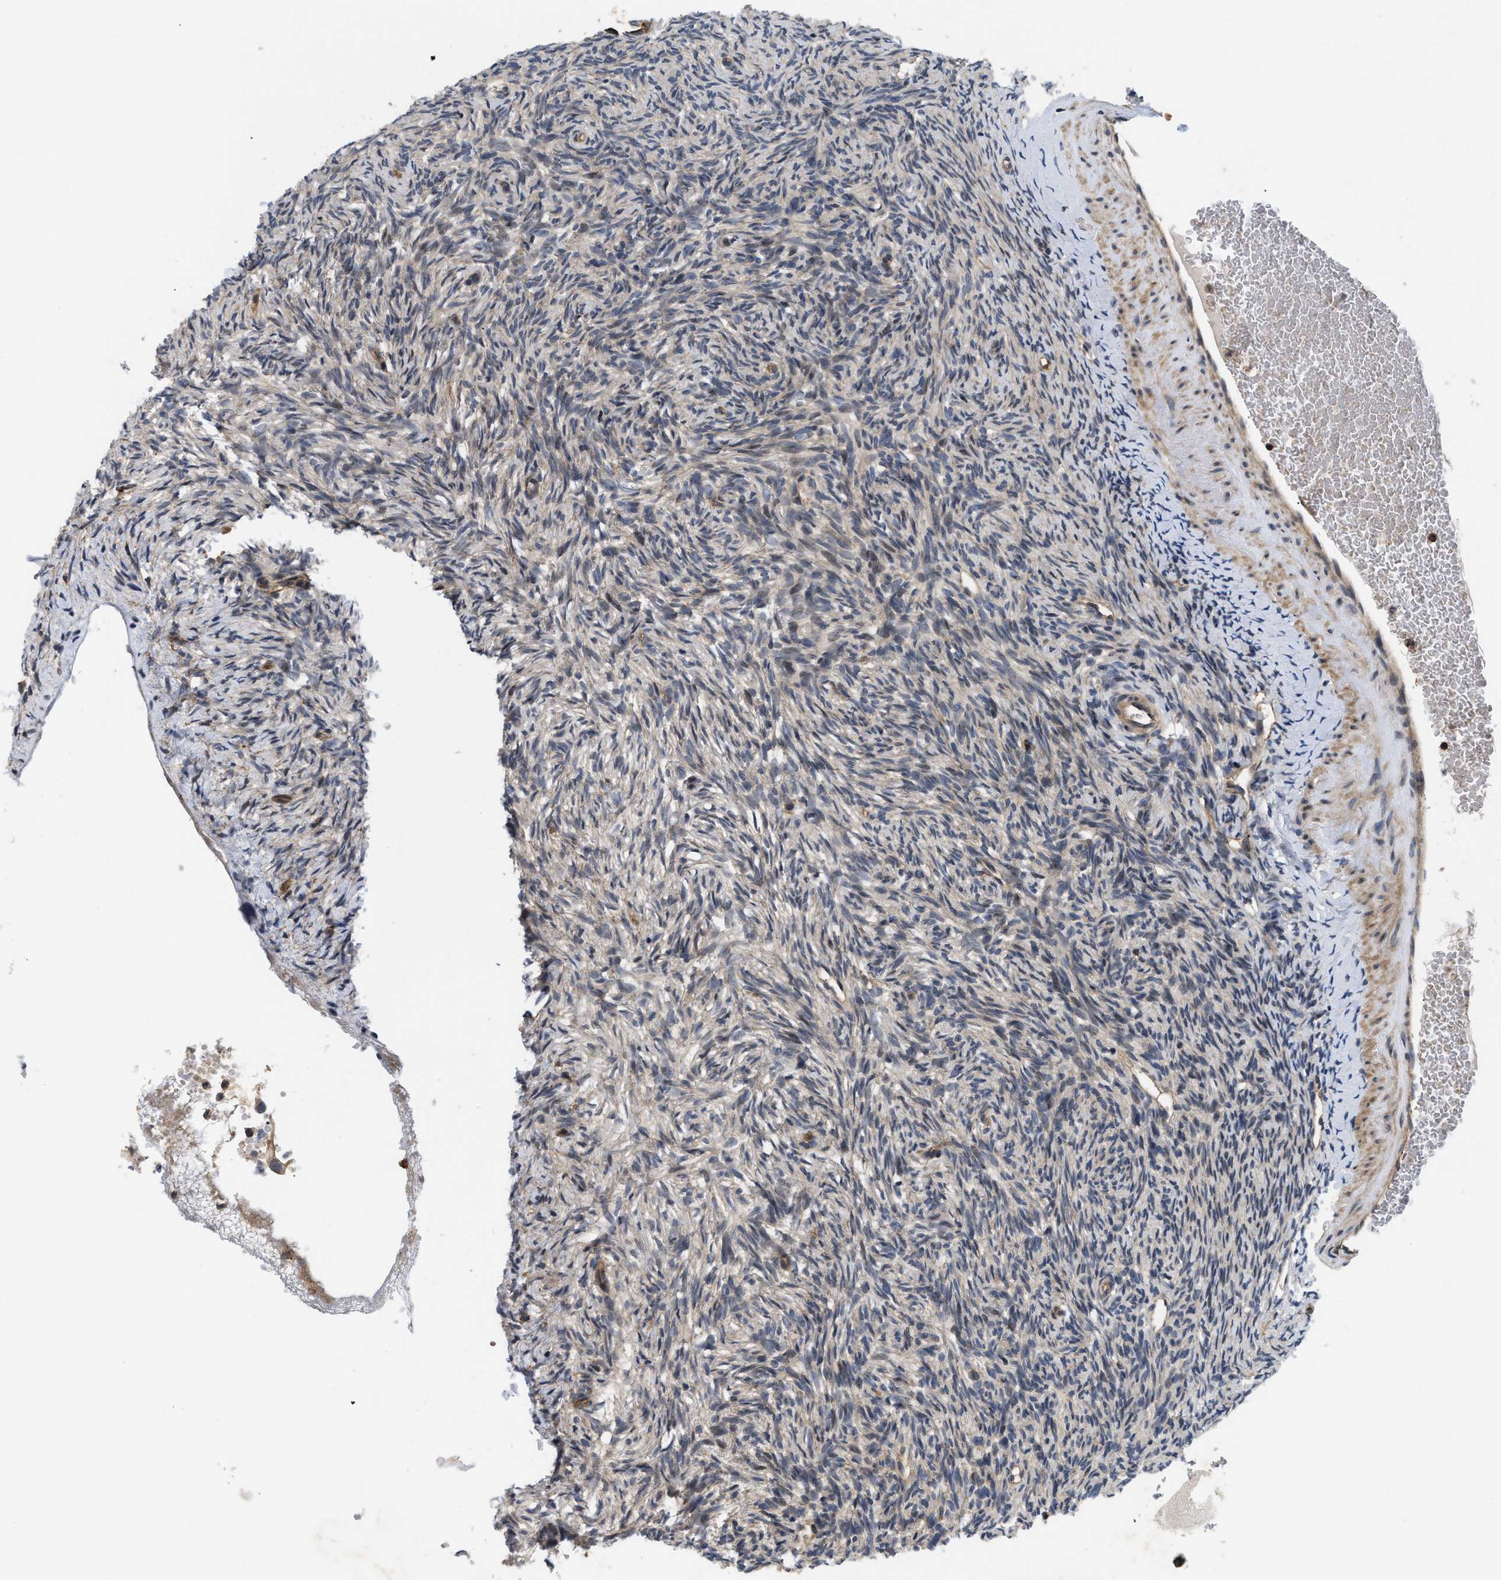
{"staining": {"intensity": "weak", "quantity": "<25%", "location": "cytoplasmic/membranous"}, "tissue": "ovary", "cell_type": "Ovarian stroma cells", "image_type": "normal", "snomed": [{"axis": "morphology", "description": "Normal tissue, NOS"}, {"axis": "topography", "description": "Ovary"}], "caption": "An immunohistochemistry (IHC) image of unremarkable ovary is shown. There is no staining in ovarian stroma cells of ovary.", "gene": "HMGCR", "patient": {"sex": "female", "age": 33}}